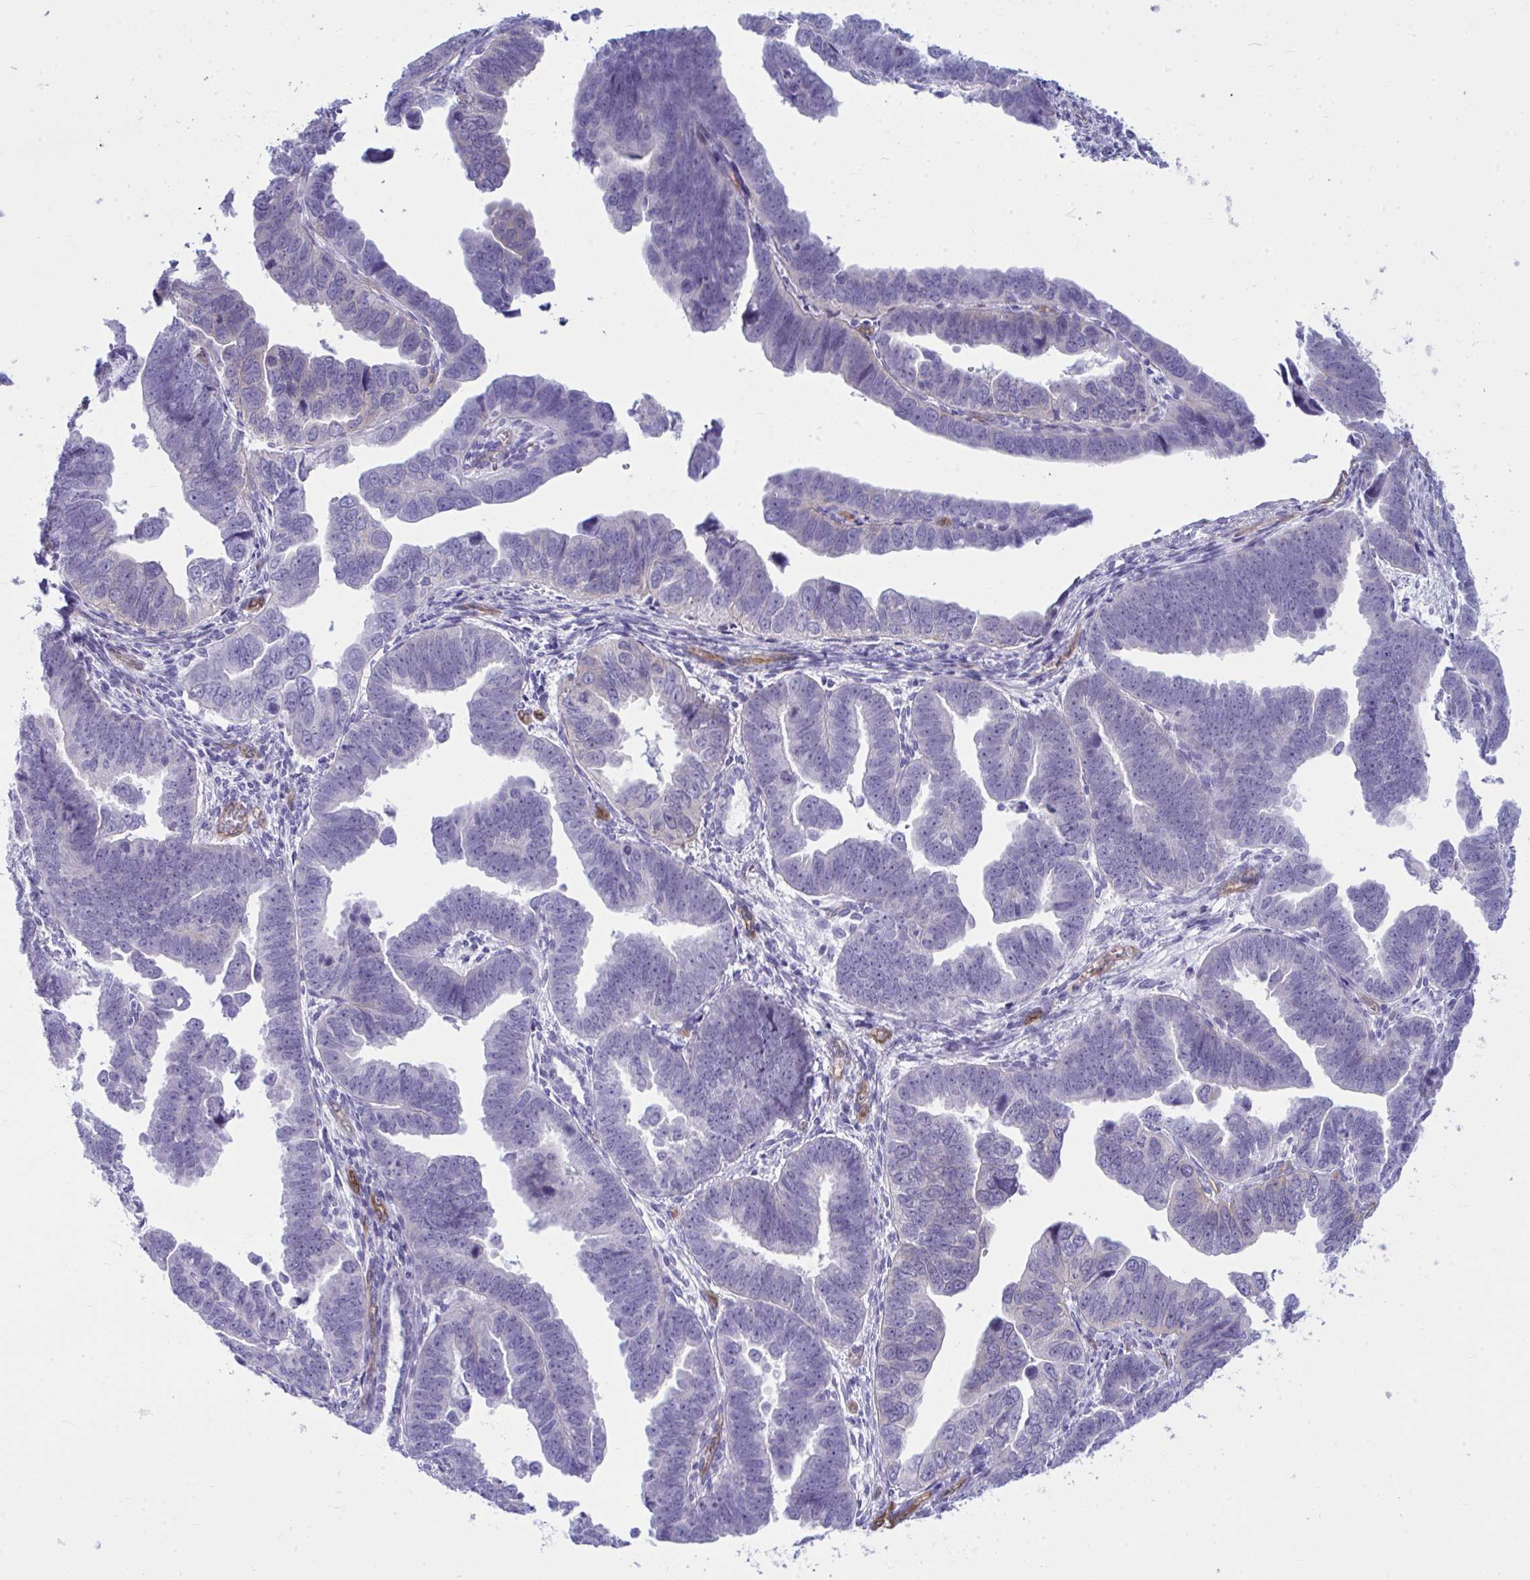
{"staining": {"intensity": "negative", "quantity": "none", "location": "none"}, "tissue": "endometrial cancer", "cell_type": "Tumor cells", "image_type": "cancer", "snomed": [{"axis": "morphology", "description": "Adenocarcinoma, NOS"}, {"axis": "topography", "description": "Endometrium"}], "caption": "This is an immunohistochemistry (IHC) image of human adenocarcinoma (endometrial). There is no positivity in tumor cells.", "gene": "LIMS2", "patient": {"sex": "female", "age": 75}}